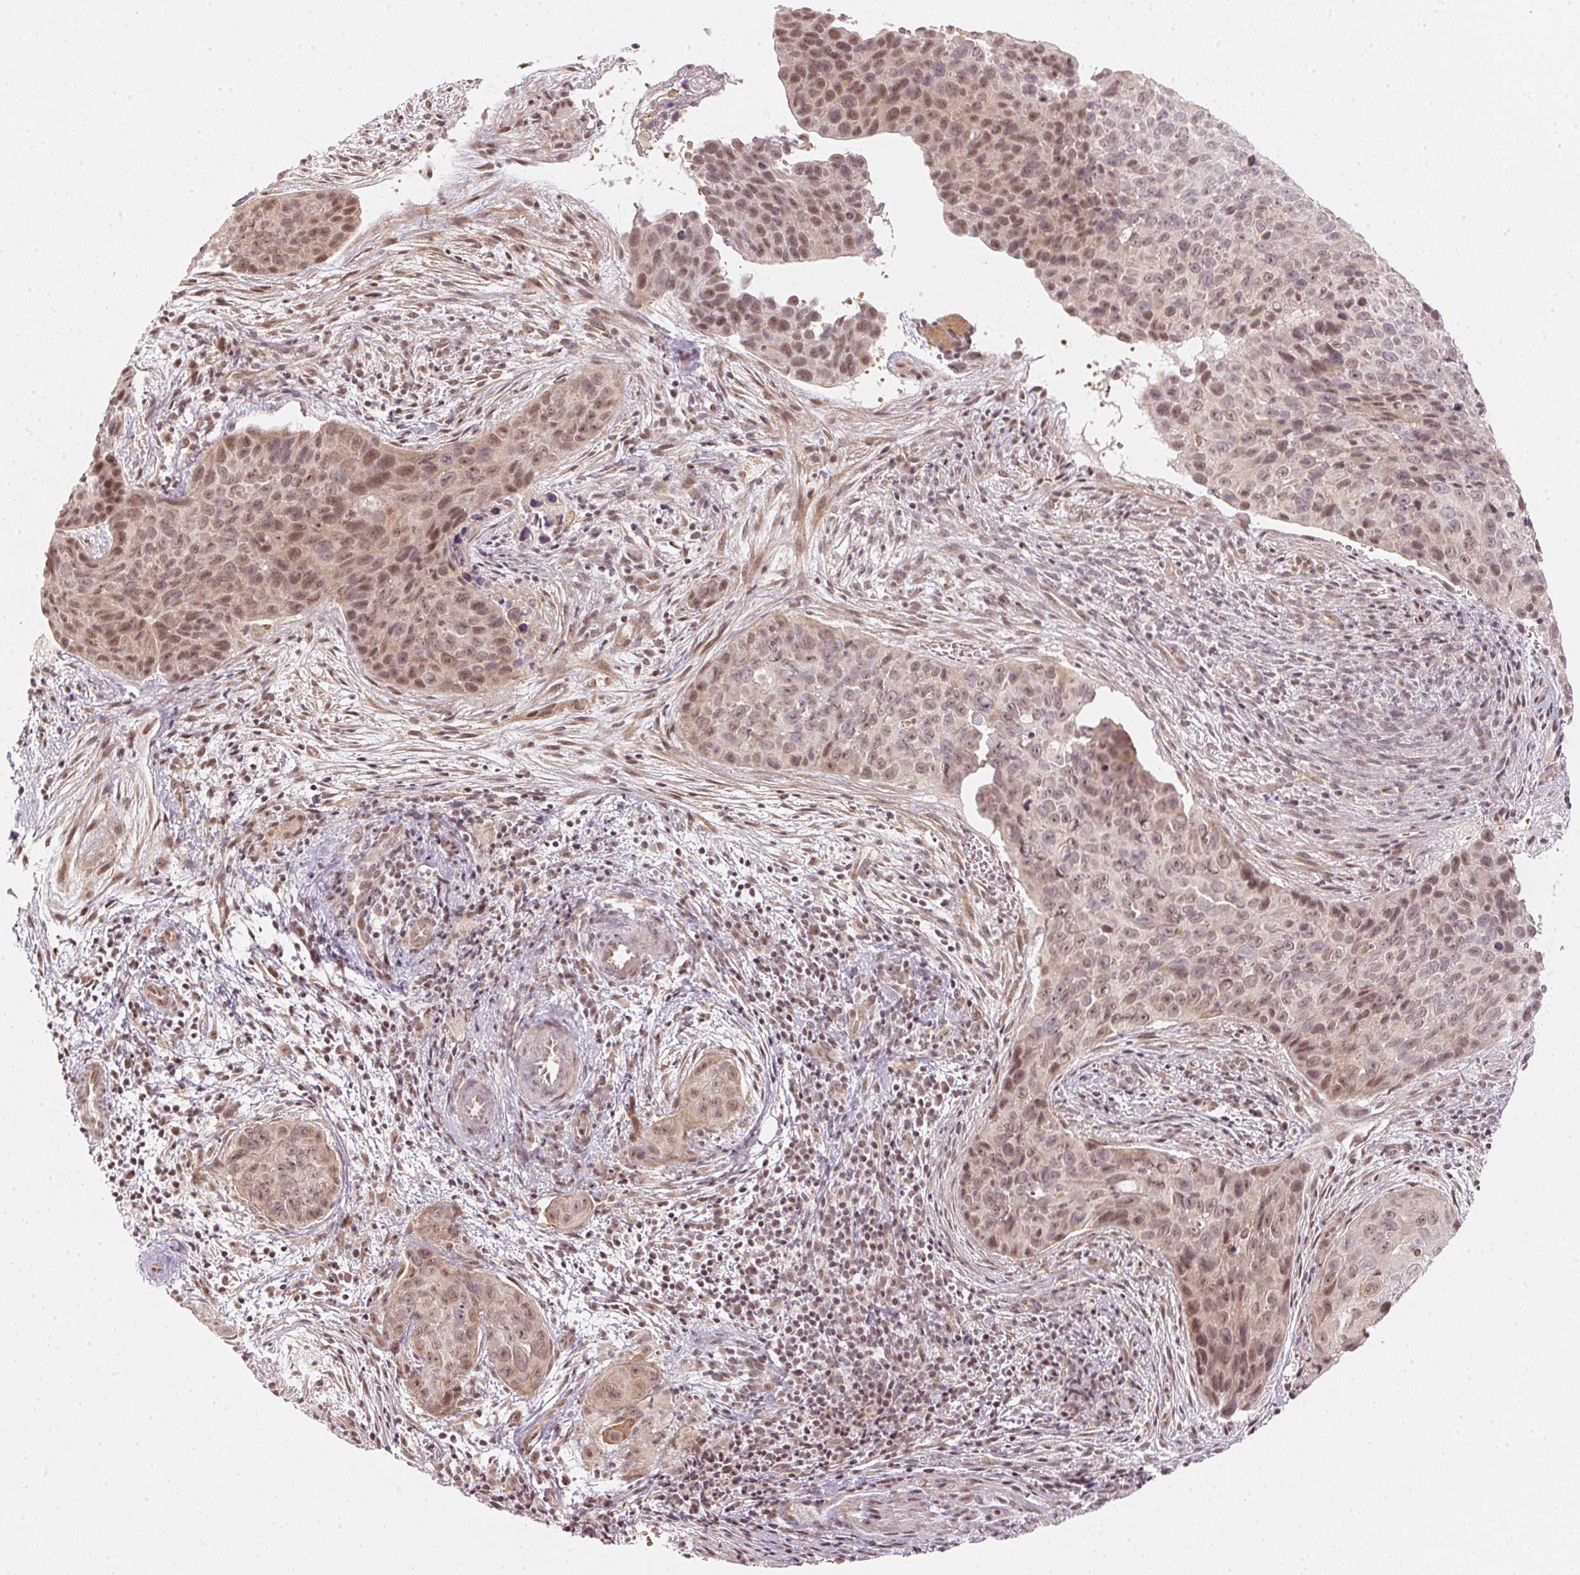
{"staining": {"intensity": "moderate", "quantity": ">75%", "location": "nuclear"}, "tissue": "cervical cancer", "cell_type": "Tumor cells", "image_type": "cancer", "snomed": [{"axis": "morphology", "description": "Squamous cell carcinoma, NOS"}, {"axis": "topography", "description": "Cervix"}], "caption": "High-magnification brightfield microscopy of squamous cell carcinoma (cervical) stained with DAB (3,3'-diaminobenzidine) (brown) and counterstained with hematoxylin (blue). tumor cells exhibit moderate nuclear expression is appreciated in approximately>75% of cells. (DAB (3,3'-diaminobenzidine) IHC with brightfield microscopy, high magnification).", "gene": "KAT6A", "patient": {"sex": "female", "age": 35}}